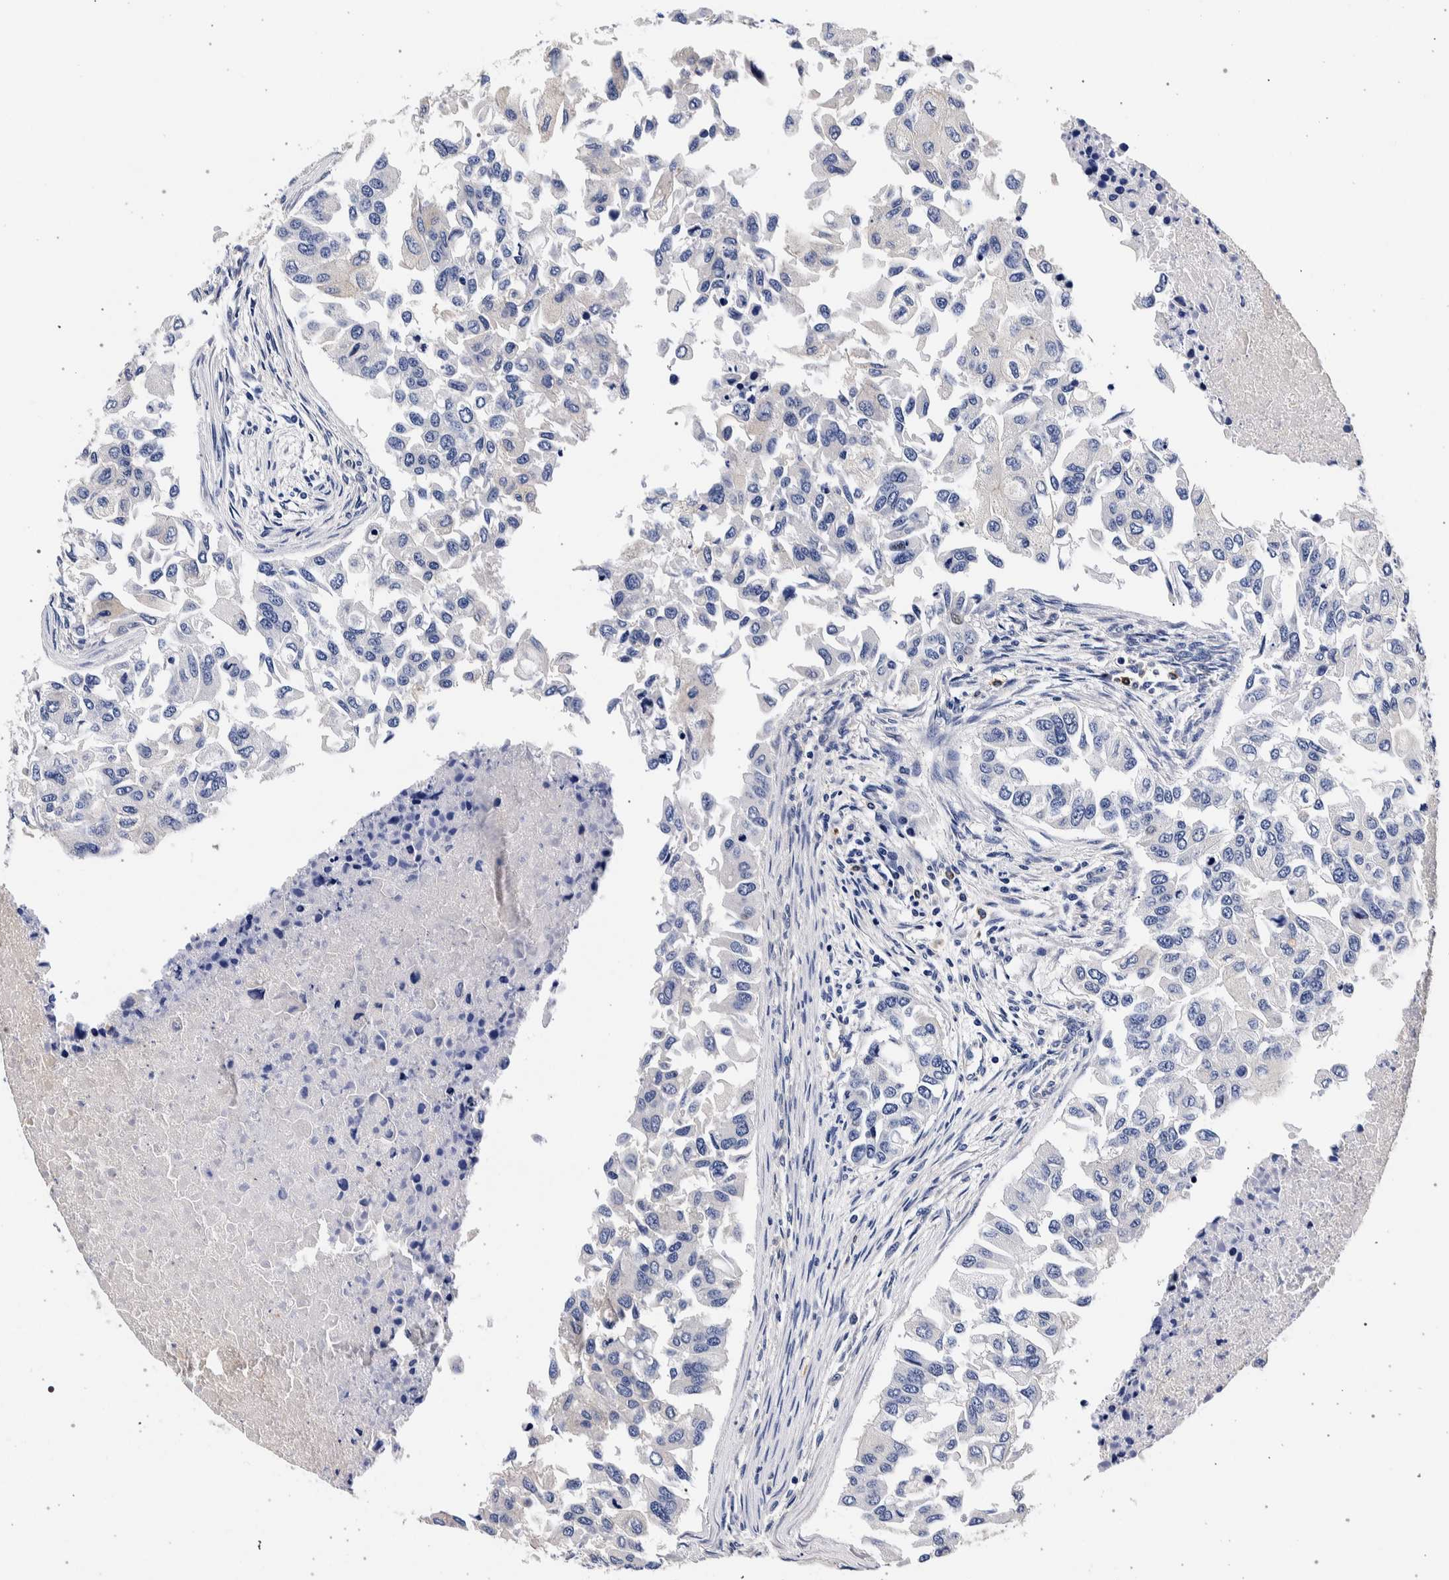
{"staining": {"intensity": "negative", "quantity": "none", "location": "none"}, "tissue": "breast cancer", "cell_type": "Tumor cells", "image_type": "cancer", "snomed": [{"axis": "morphology", "description": "Normal tissue, NOS"}, {"axis": "morphology", "description": "Duct carcinoma"}, {"axis": "topography", "description": "Breast"}], "caption": "Immunohistochemistry (IHC) histopathology image of breast cancer (invasive ductal carcinoma) stained for a protein (brown), which displays no staining in tumor cells.", "gene": "NIBAN2", "patient": {"sex": "female", "age": 49}}